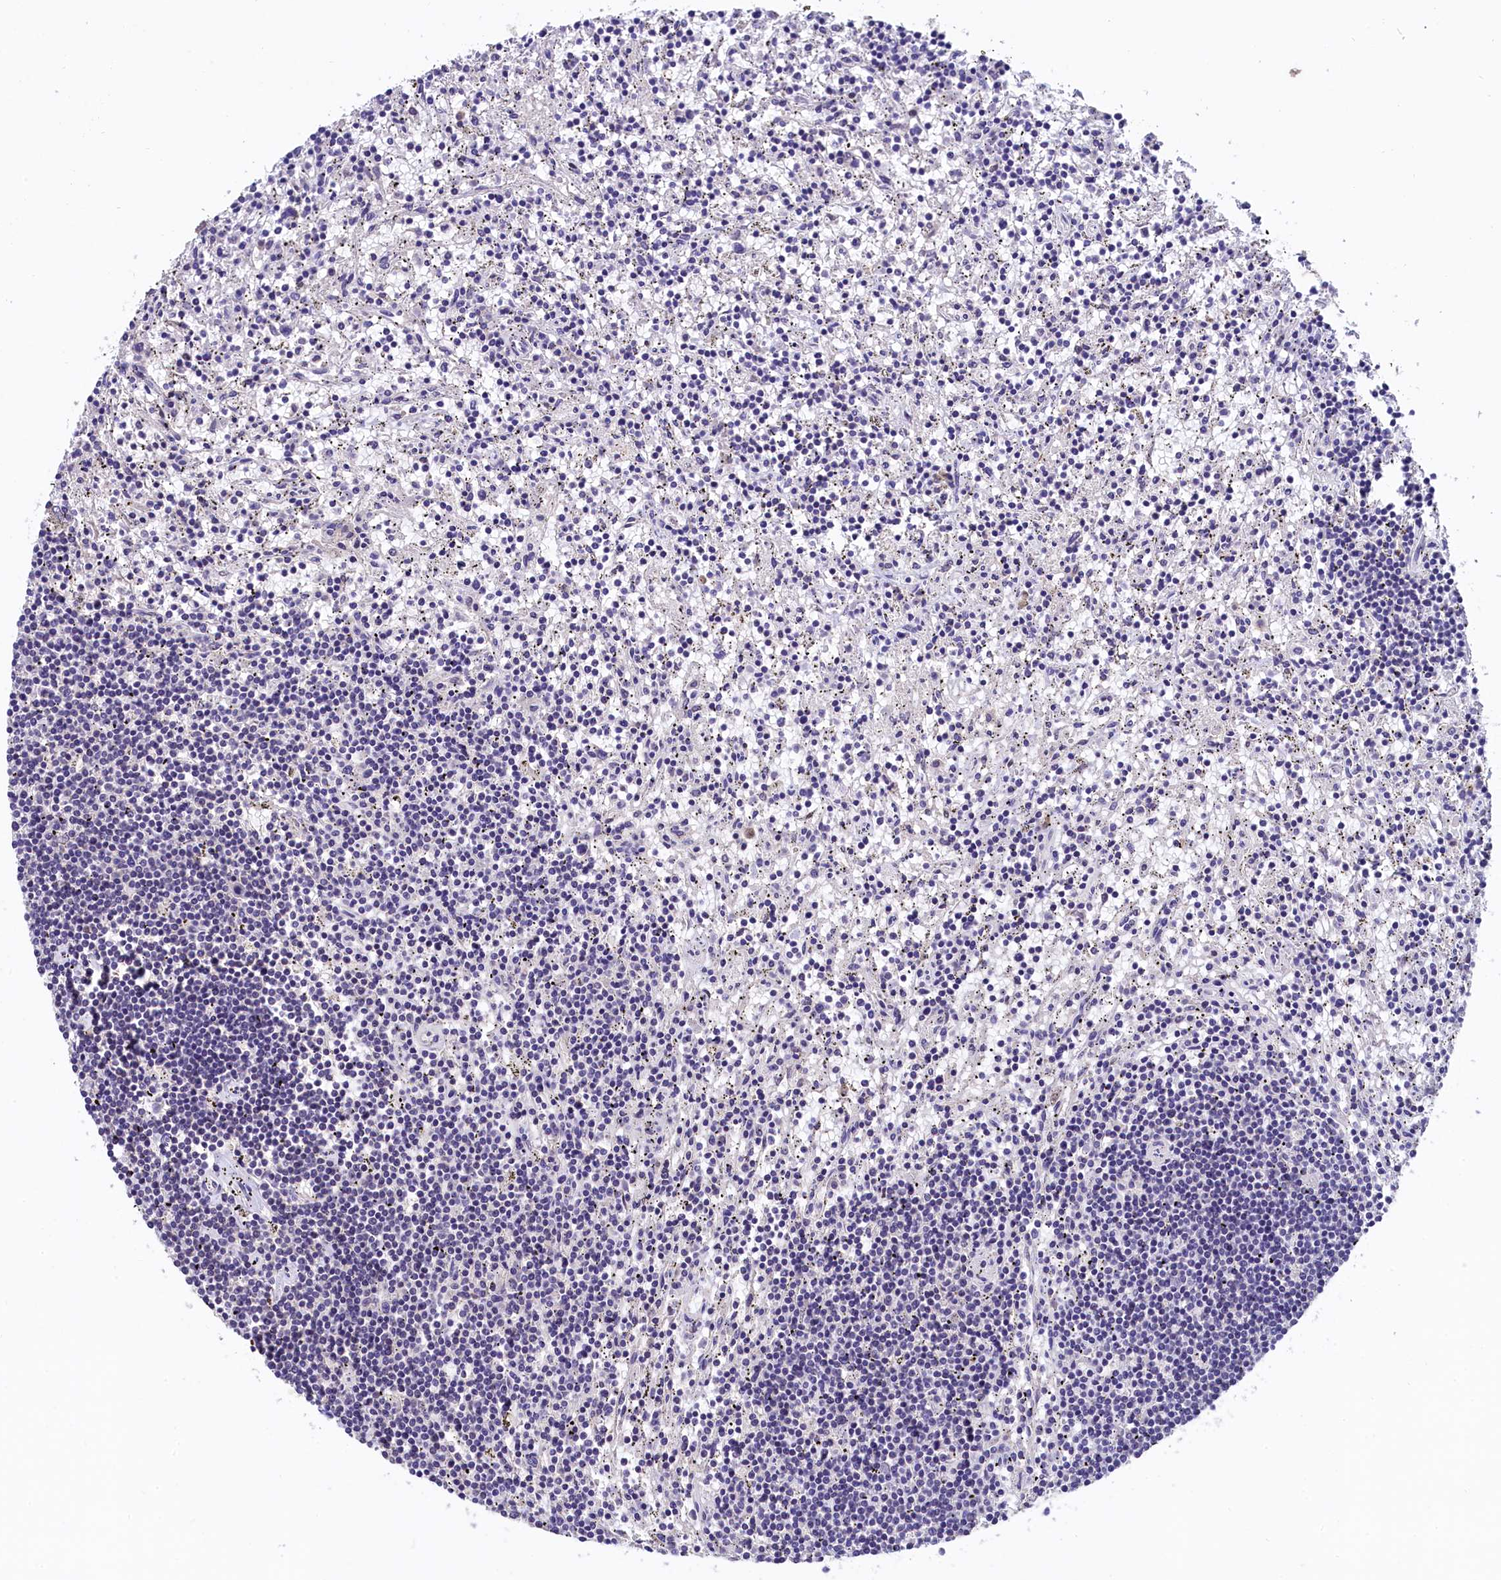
{"staining": {"intensity": "negative", "quantity": "none", "location": "none"}, "tissue": "lymphoma", "cell_type": "Tumor cells", "image_type": "cancer", "snomed": [{"axis": "morphology", "description": "Malignant lymphoma, non-Hodgkin's type, Low grade"}, {"axis": "topography", "description": "Spleen"}], "caption": "Protein analysis of lymphoma exhibits no significant positivity in tumor cells.", "gene": "HECTD4", "patient": {"sex": "male", "age": 76}}